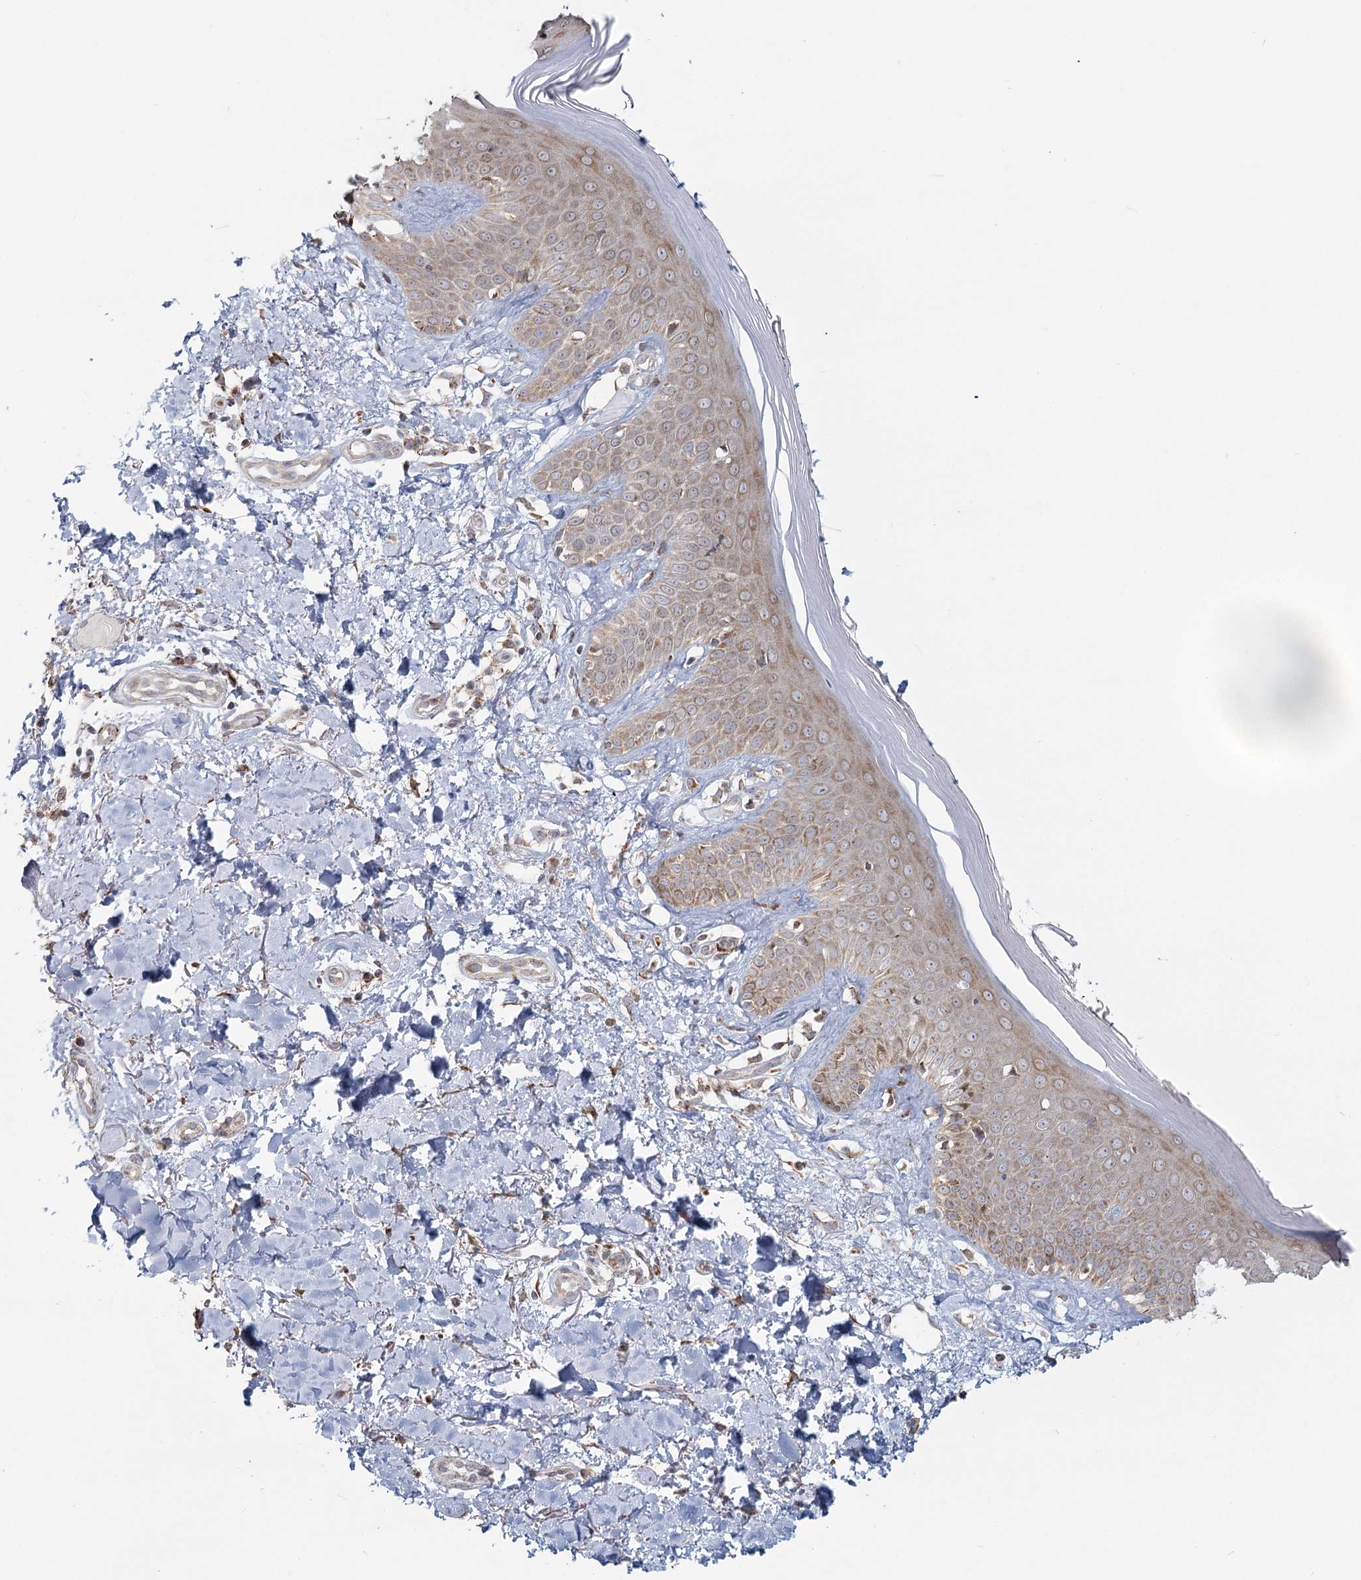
{"staining": {"intensity": "weak", "quantity": ">75%", "location": "cytoplasmic/membranous"}, "tissue": "skin", "cell_type": "Fibroblasts", "image_type": "normal", "snomed": [{"axis": "morphology", "description": "Normal tissue, NOS"}, {"axis": "topography", "description": "Skin"}], "caption": "Skin stained with a brown dye displays weak cytoplasmic/membranous positive expression in approximately >75% of fibroblasts.", "gene": "LACTB", "patient": {"sex": "female", "age": 64}}